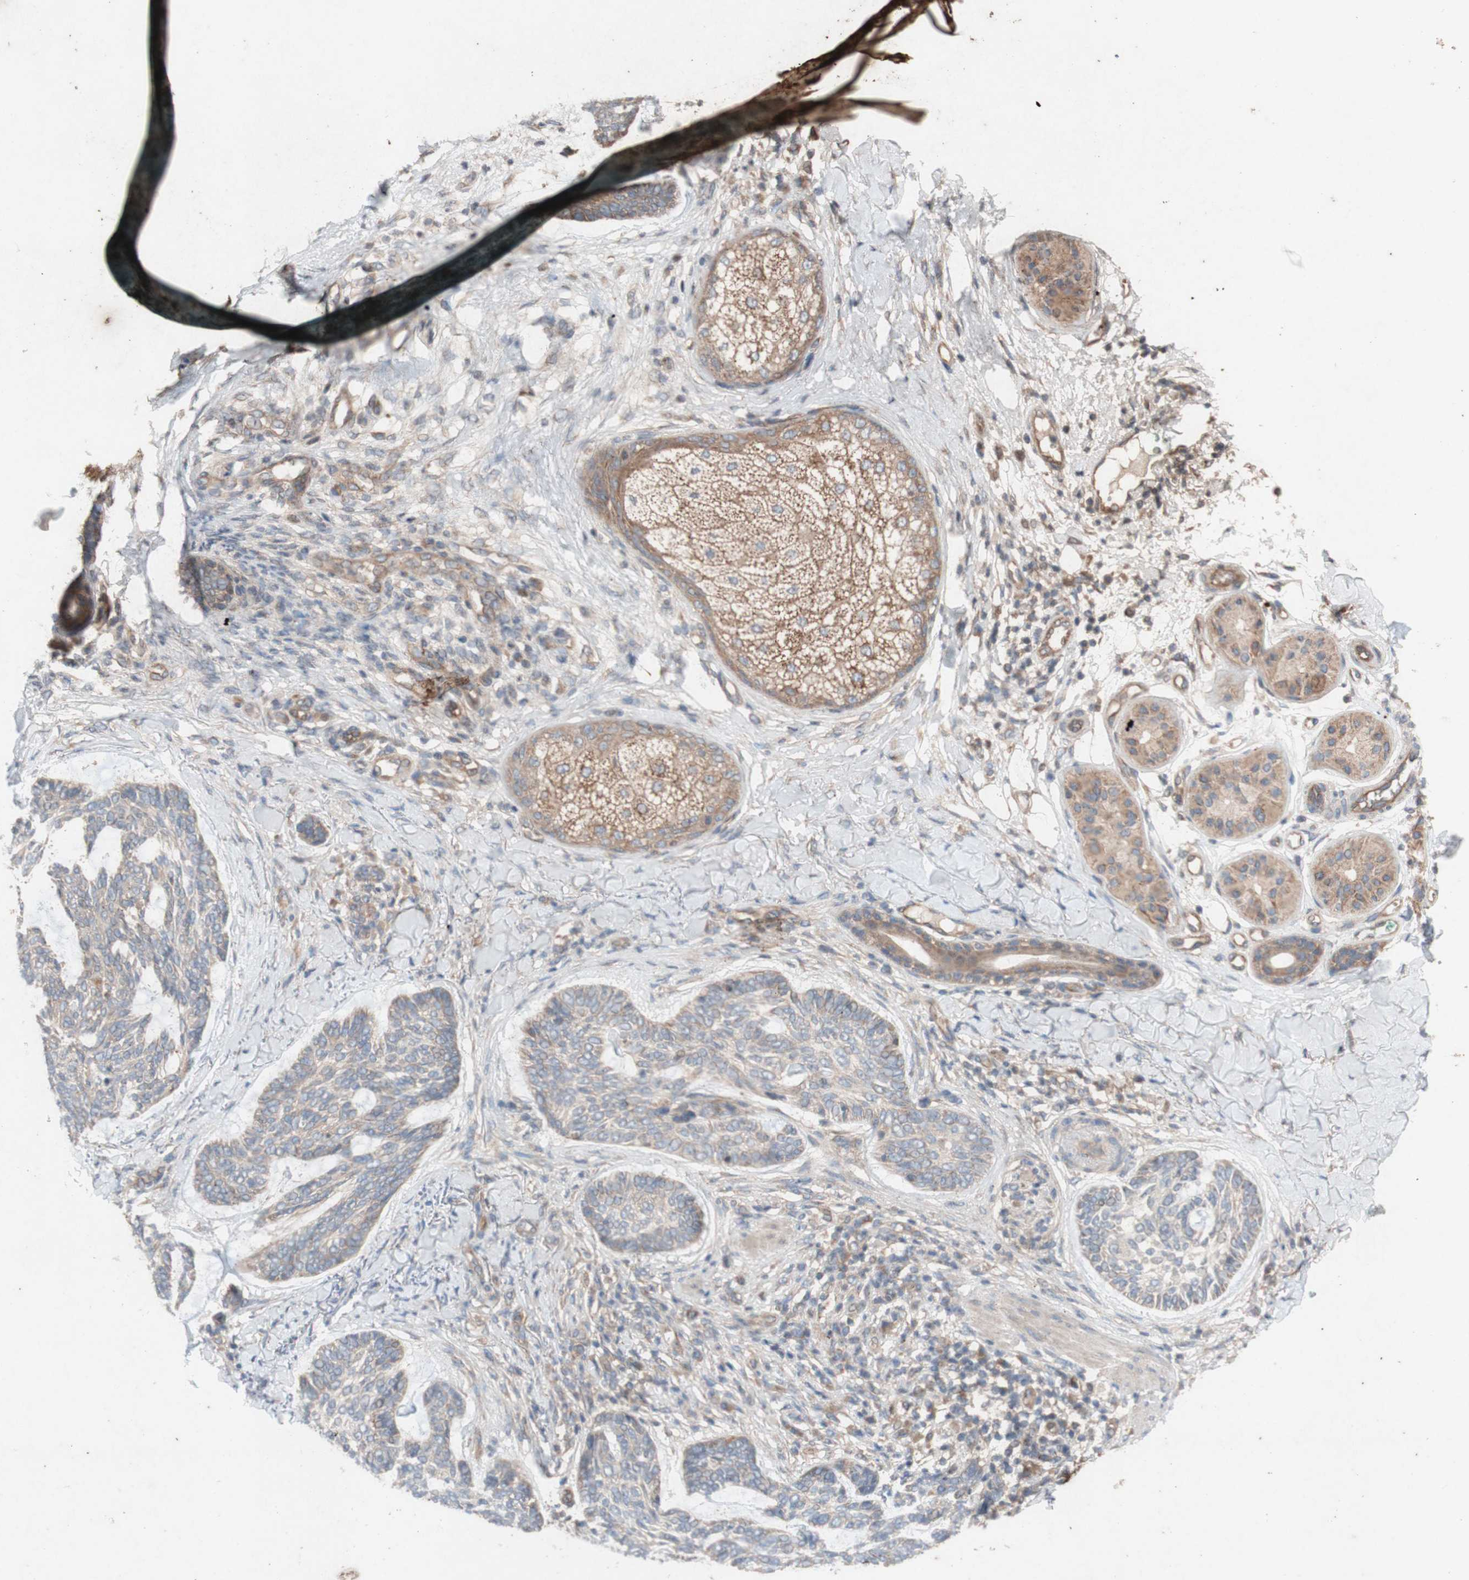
{"staining": {"intensity": "weak", "quantity": ">75%", "location": "cytoplasmic/membranous"}, "tissue": "skin cancer", "cell_type": "Tumor cells", "image_type": "cancer", "snomed": [{"axis": "morphology", "description": "Basal cell carcinoma"}, {"axis": "topography", "description": "Skin"}], "caption": "DAB (3,3'-diaminobenzidine) immunohistochemical staining of human basal cell carcinoma (skin) shows weak cytoplasmic/membranous protein expression in about >75% of tumor cells.", "gene": "TST", "patient": {"sex": "male", "age": 43}}